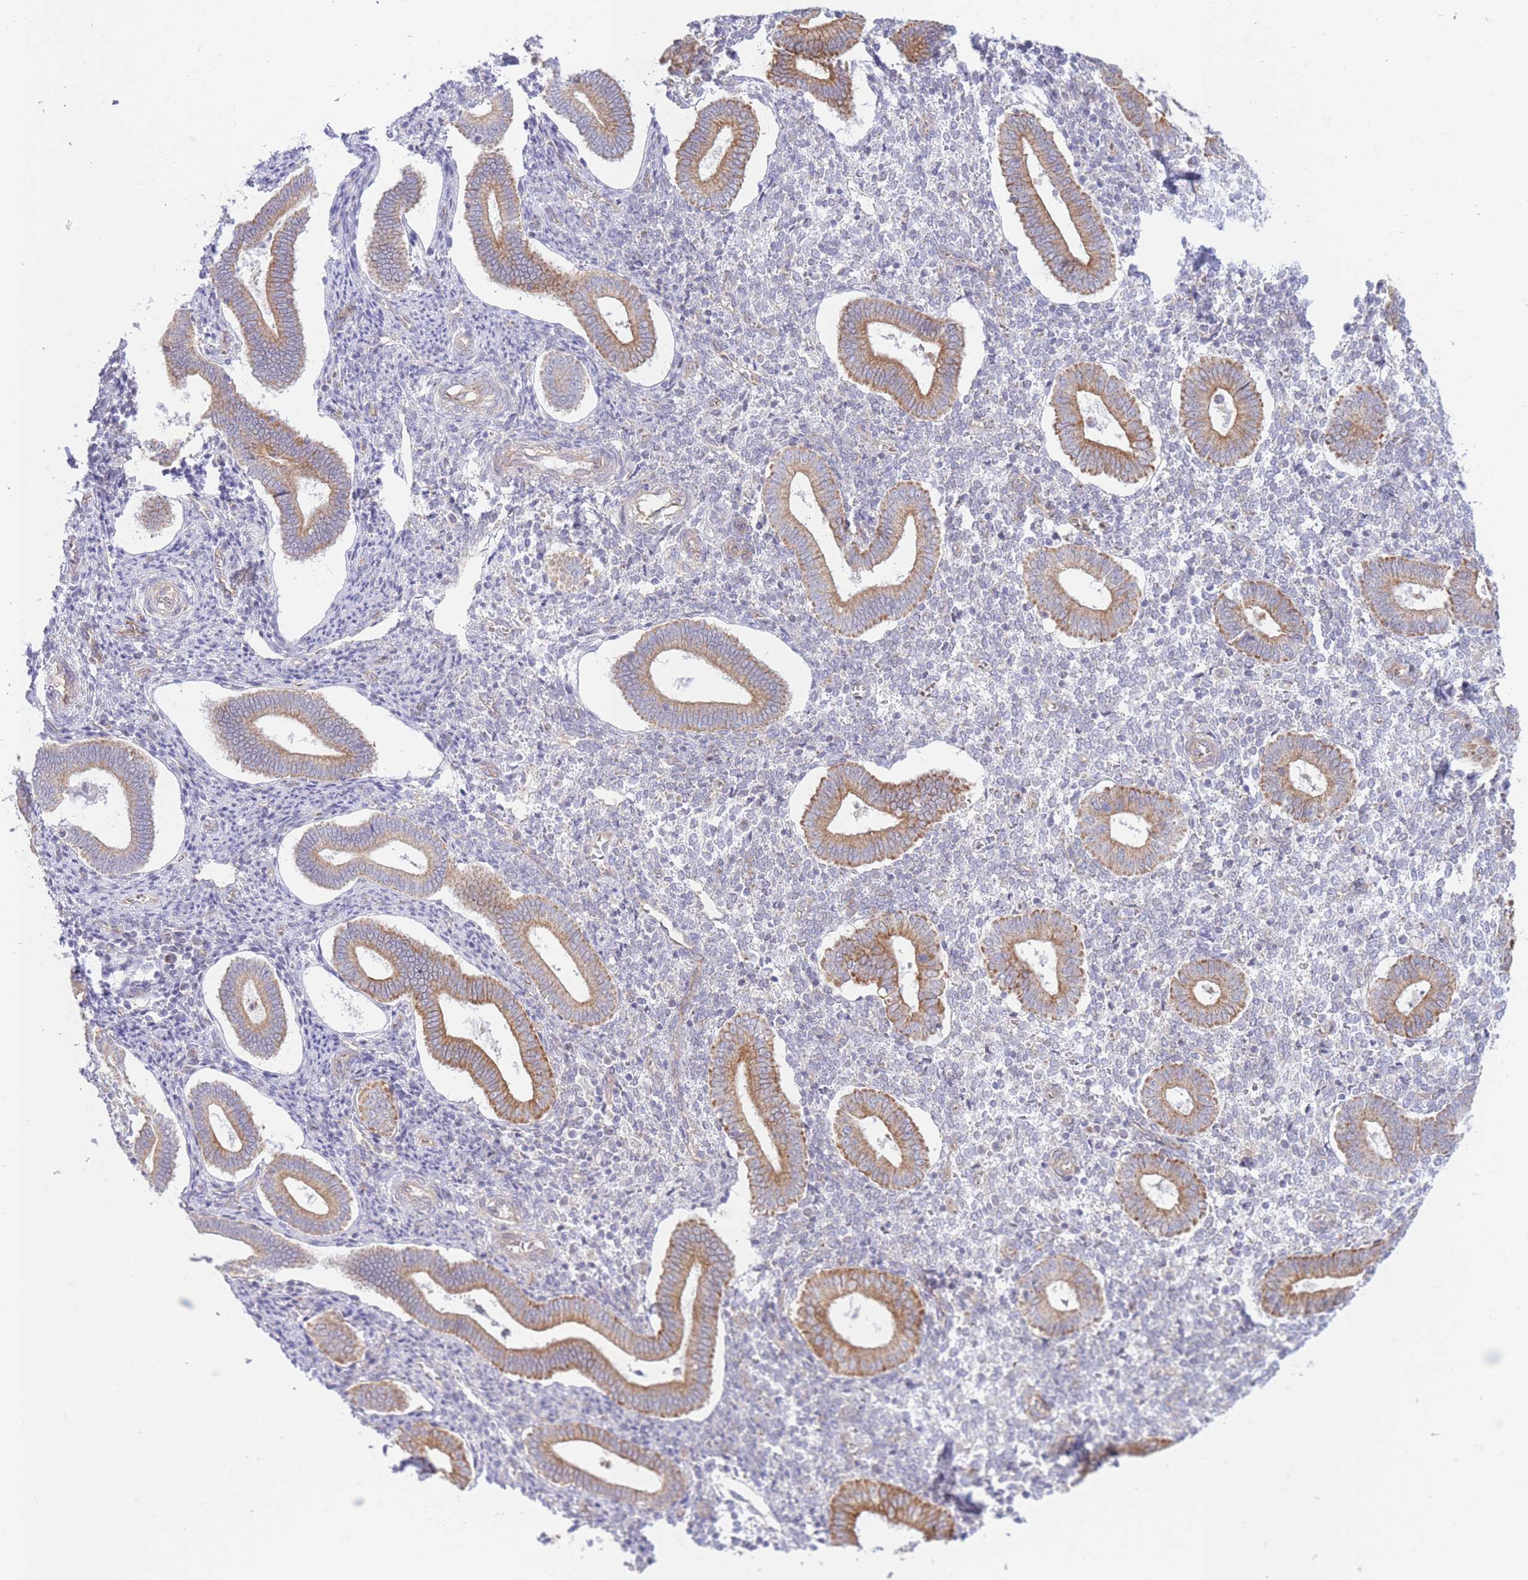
{"staining": {"intensity": "negative", "quantity": "none", "location": "none"}, "tissue": "endometrium", "cell_type": "Cells in endometrial stroma", "image_type": "normal", "snomed": [{"axis": "morphology", "description": "Normal tissue, NOS"}, {"axis": "topography", "description": "Endometrium"}], "caption": "Immunohistochemical staining of normal endometrium shows no significant positivity in cells in endometrial stroma. (DAB immunohistochemistry with hematoxylin counter stain).", "gene": "MRPS31", "patient": {"sex": "female", "age": 44}}